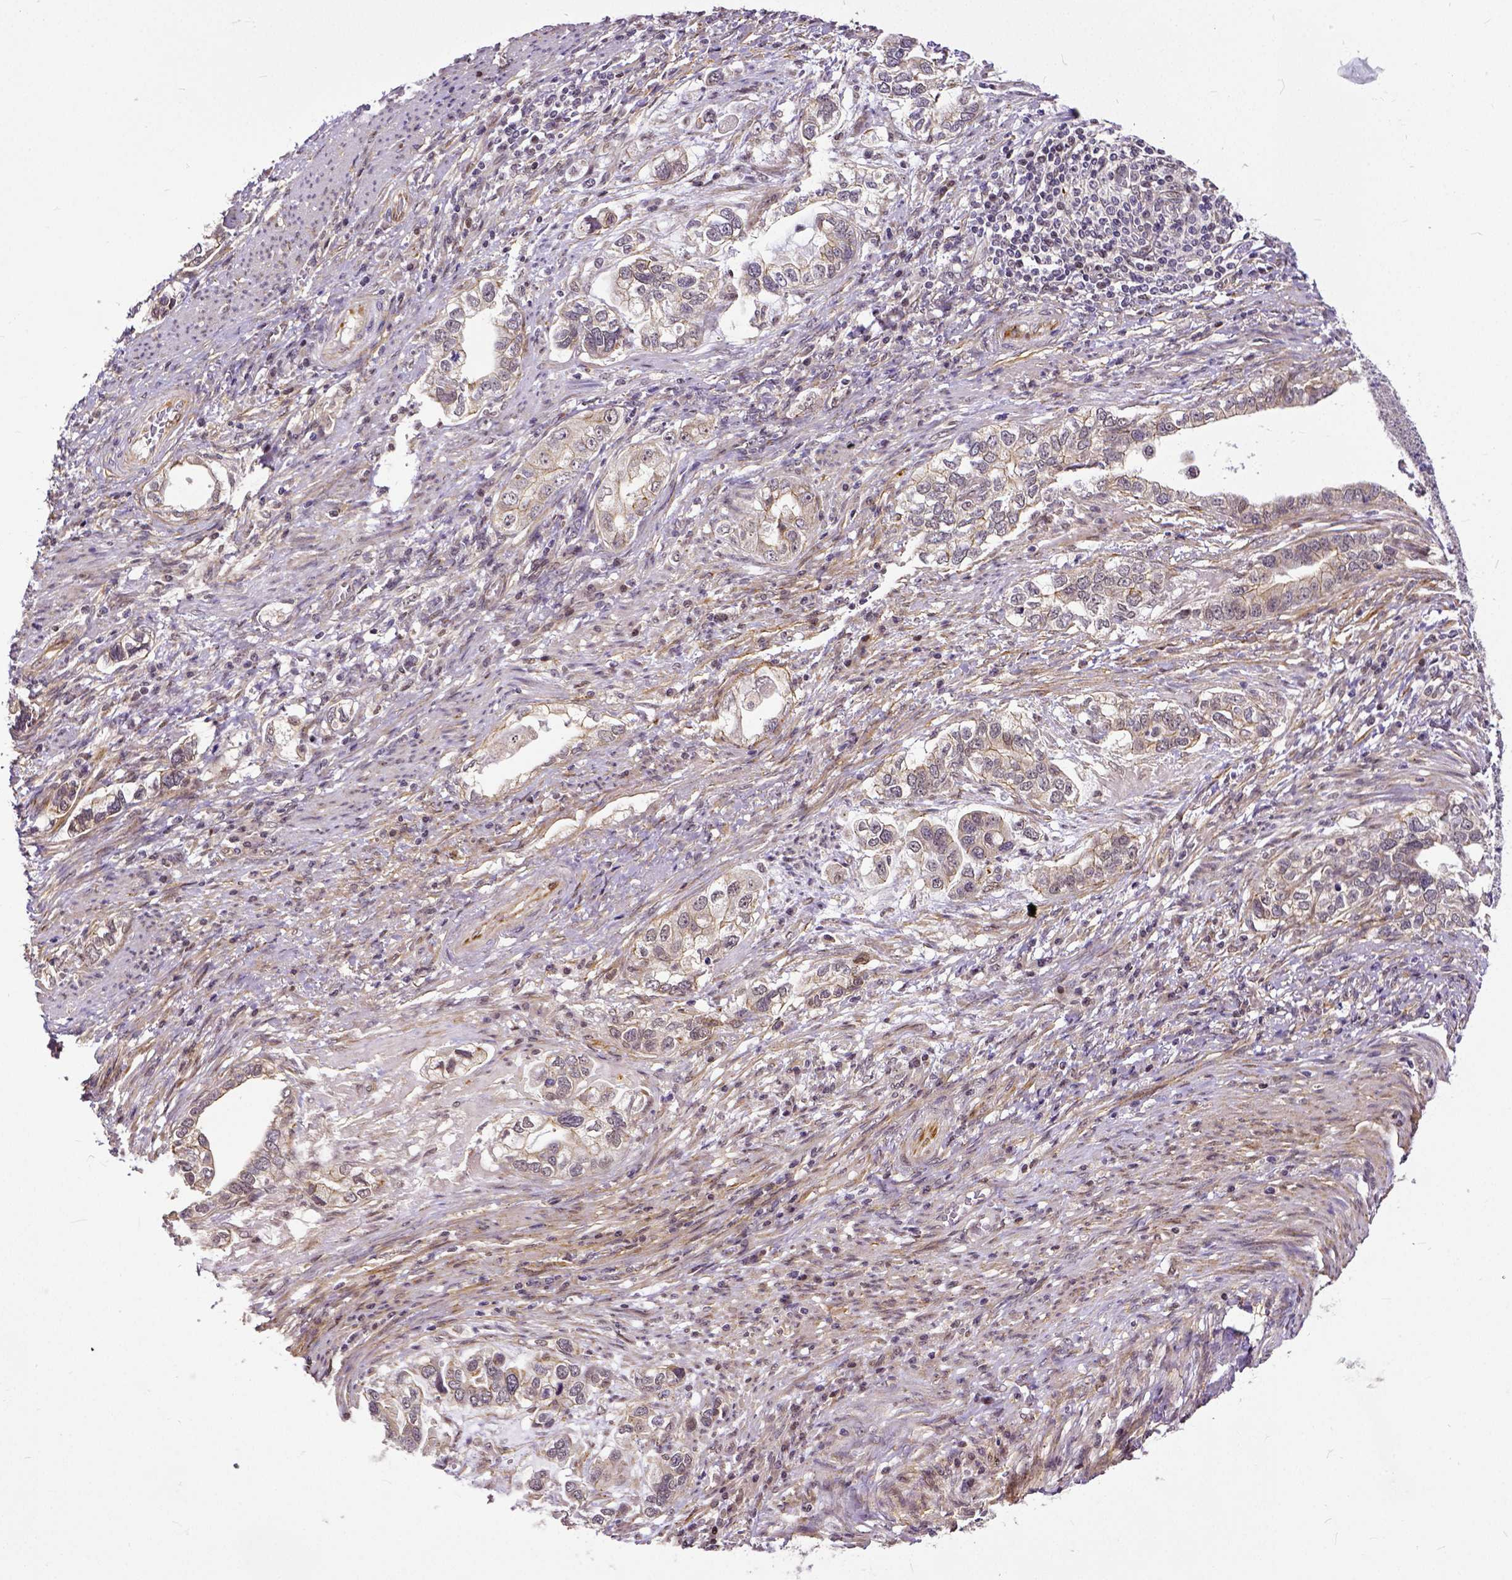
{"staining": {"intensity": "weak", "quantity": ">75%", "location": "cytoplasmic/membranous"}, "tissue": "stomach cancer", "cell_type": "Tumor cells", "image_type": "cancer", "snomed": [{"axis": "morphology", "description": "Adenocarcinoma, NOS"}, {"axis": "topography", "description": "Stomach, lower"}], "caption": "Weak cytoplasmic/membranous staining is seen in approximately >75% of tumor cells in adenocarcinoma (stomach). Using DAB (brown) and hematoxylin (blue) stains, captured at high magnification using brightfield microscopy.", "gene": "DICER1", "patient": {"sex": "female", "age": 93}}